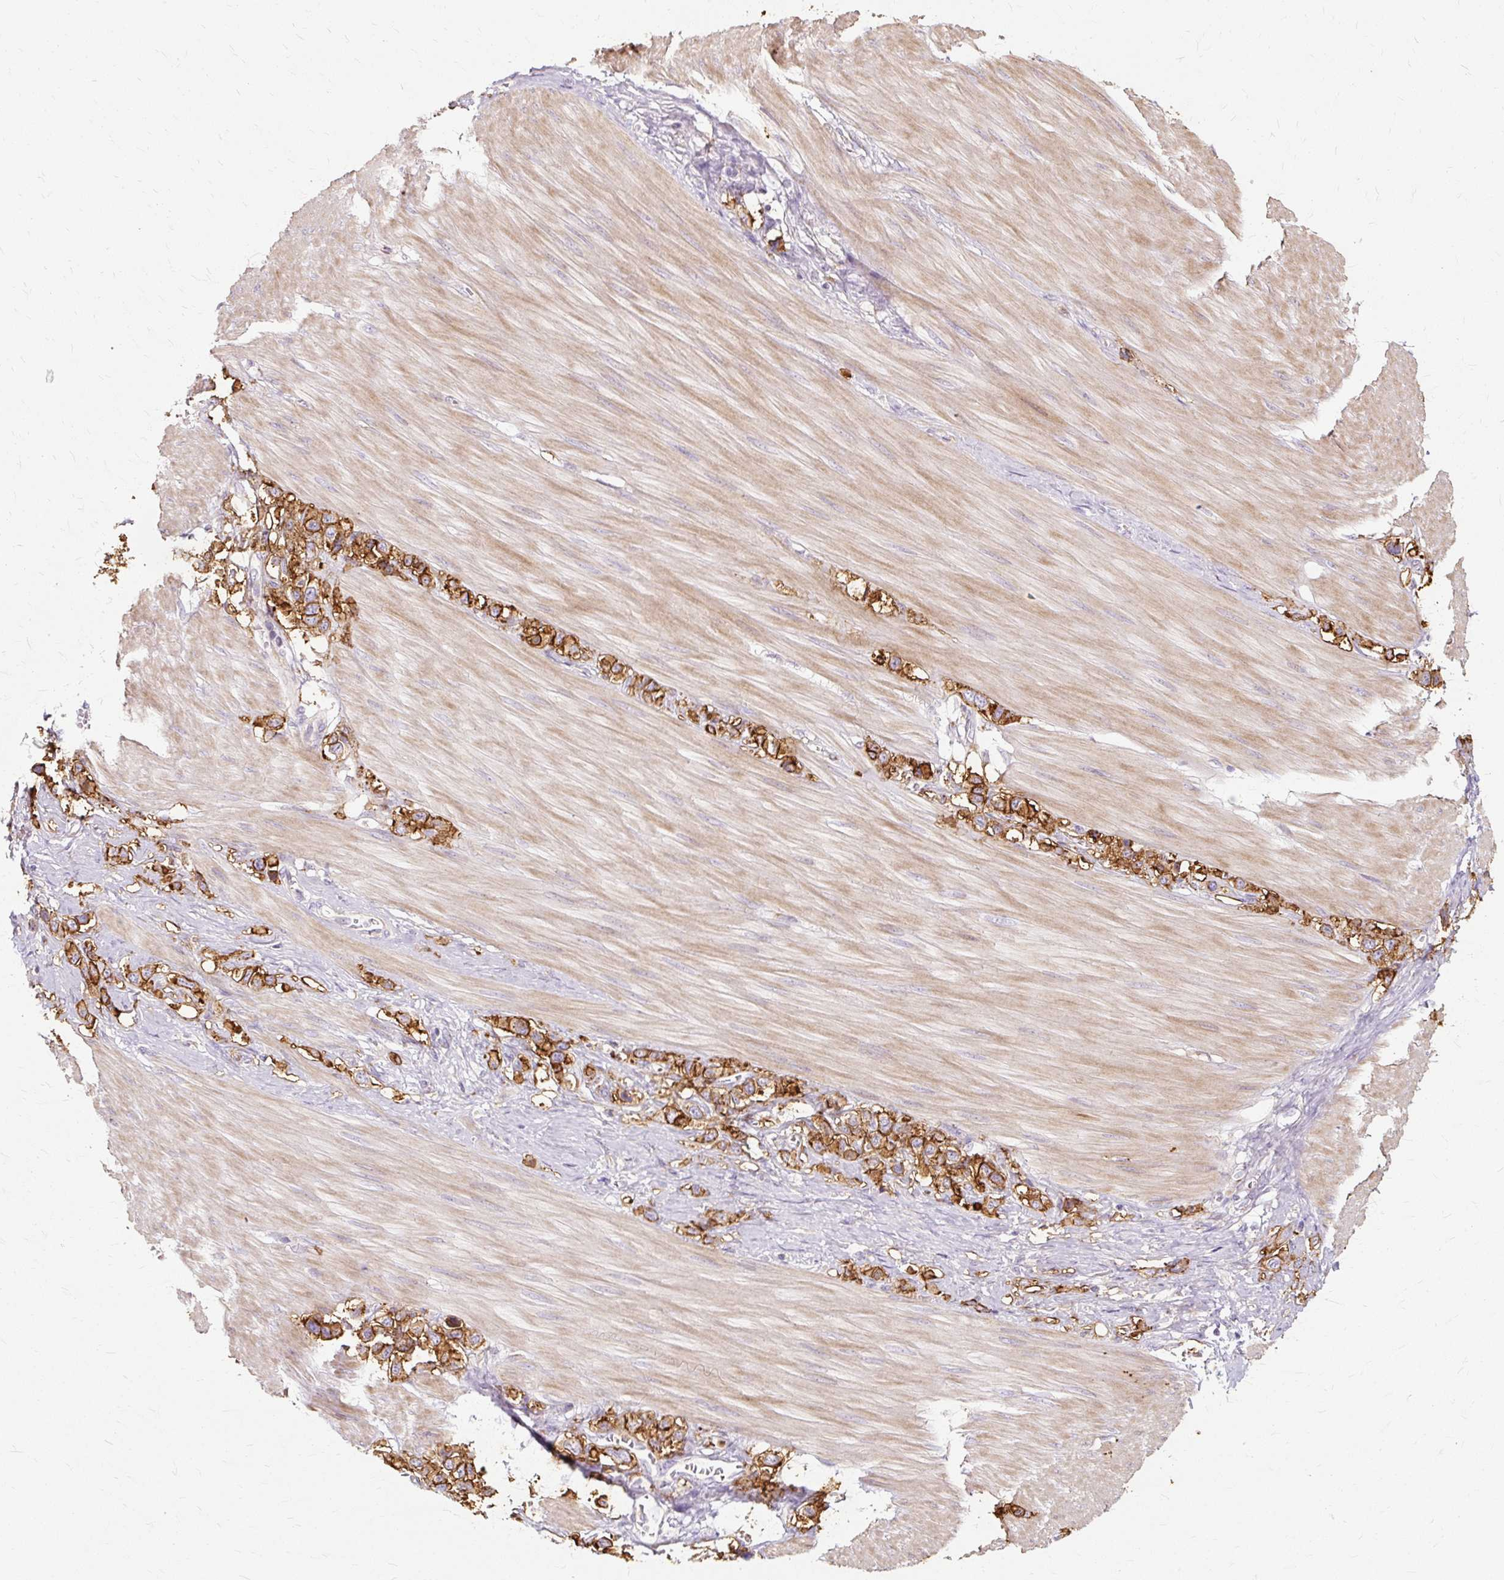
{"staining": {"intensity": "strong", "quantity": ">75%", "location": "cytoplasmic/membranous"}, "tissue": "stomach cancer", "cell_type": "Tumor cells", "image_type": "cancer", "snomed": [{"axis": "morphology", "description": "Adenocarcinoma, NOS"}, {"axis": "topography", "description": "Stomach"}], "caption": "DAB (3,3'-diaminobenzidine) immunohistochemical staining of stomach cancer shows strong cytoplasmic/membranous protein expression in about >75% of tumor cells.", "gene": "TSPAN8", "patient": {"sex": "female", "age": 65}}